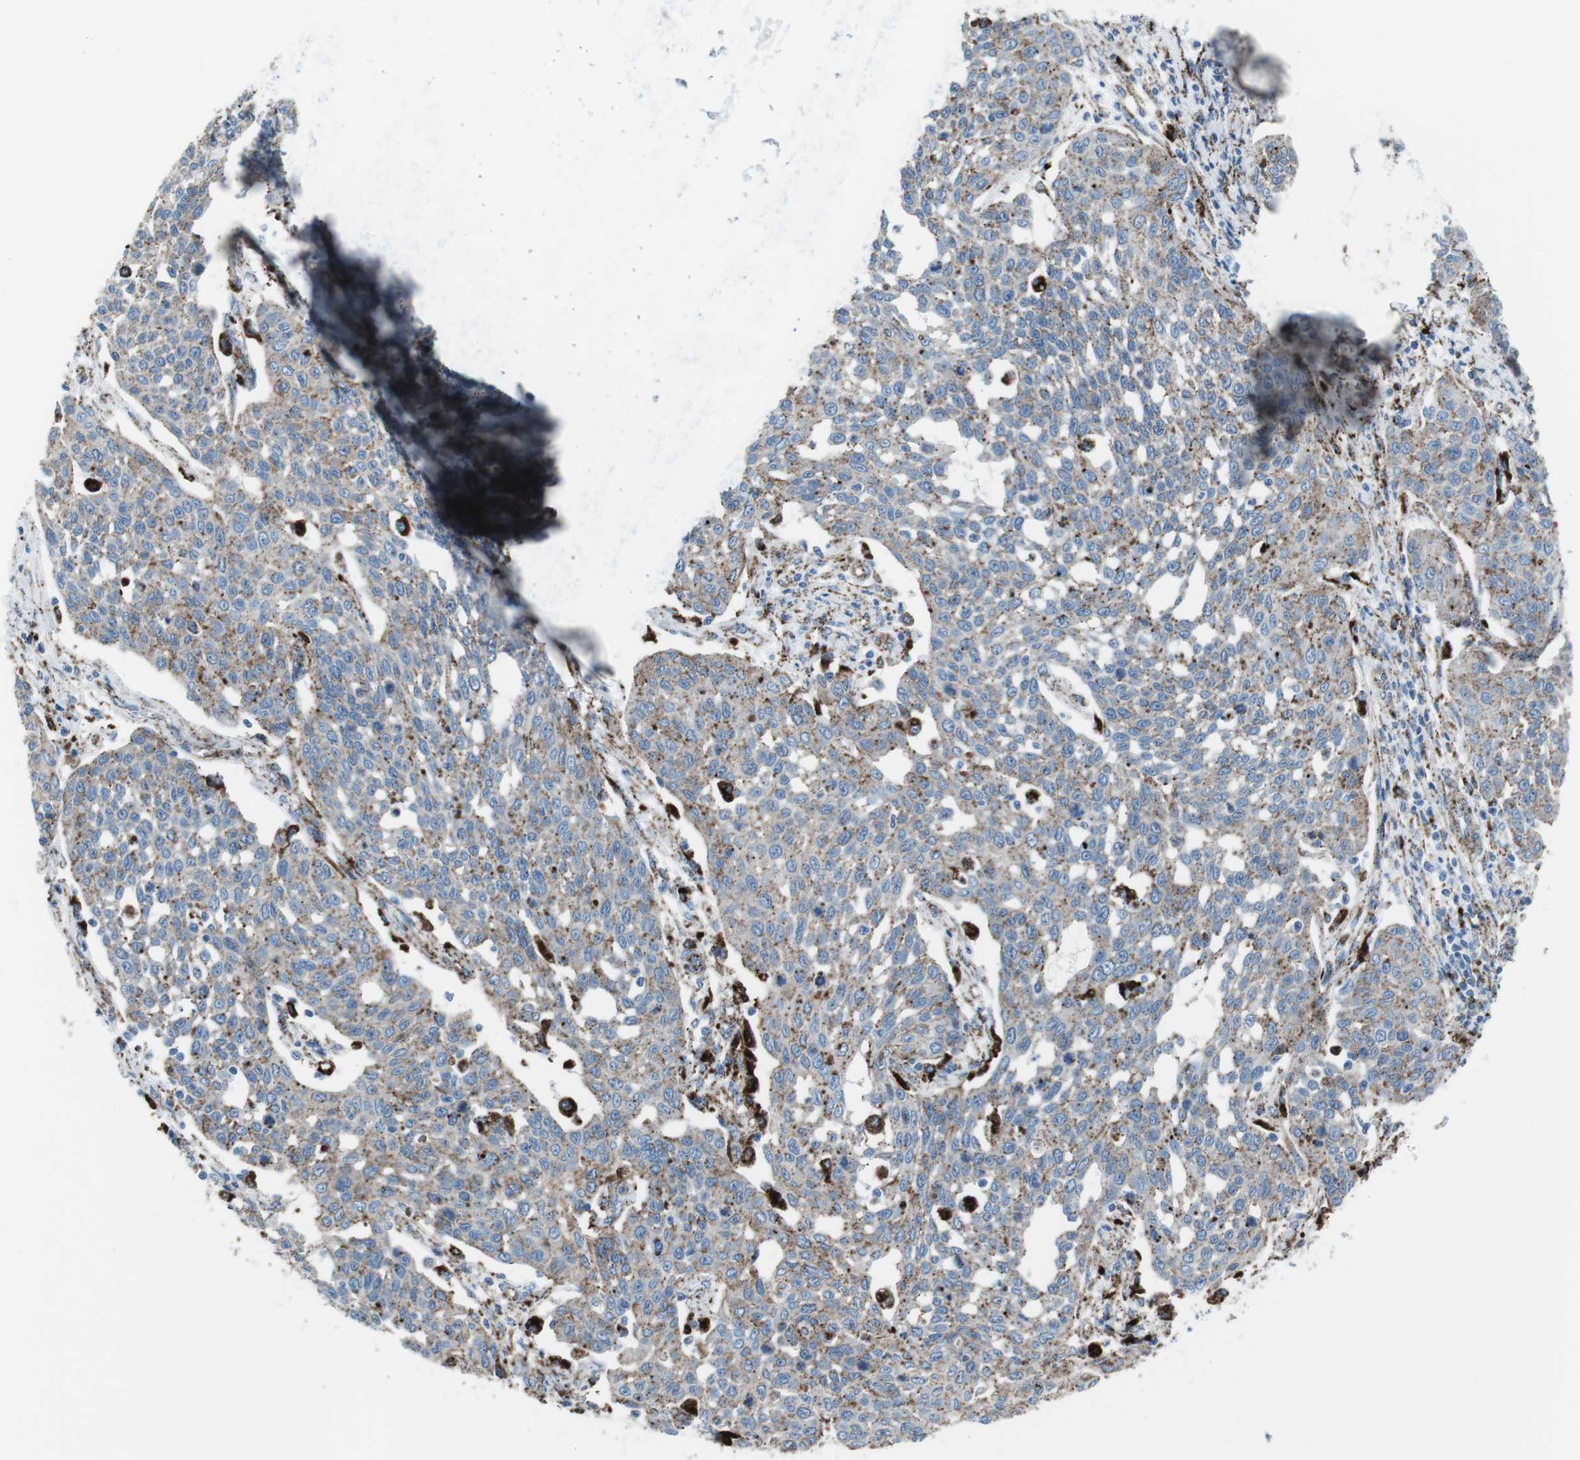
{"staining": {"intensity": "moderate", "quantity": "25%-75%", "location": "cytoplasmic/membranous"}, "tissue": "cervical cancer", "cell_type": "Tumor cells", "image_type": "cancer", "snomed": [{"axis": "morphology", "description": "Squamous cell carcinoma, NOS"}, {"axis": "topography", "description": "Cervix"}], "caption": "An image showing moderate cytoplasmic/membranous expression in approximately 25%-75% of tumor cells in squamous cell carcinoma (cervical), as visualized by brown immunohistochemical staining.", "gene": "SCARB2", "patient": {"sex": "female", "age": 34}}